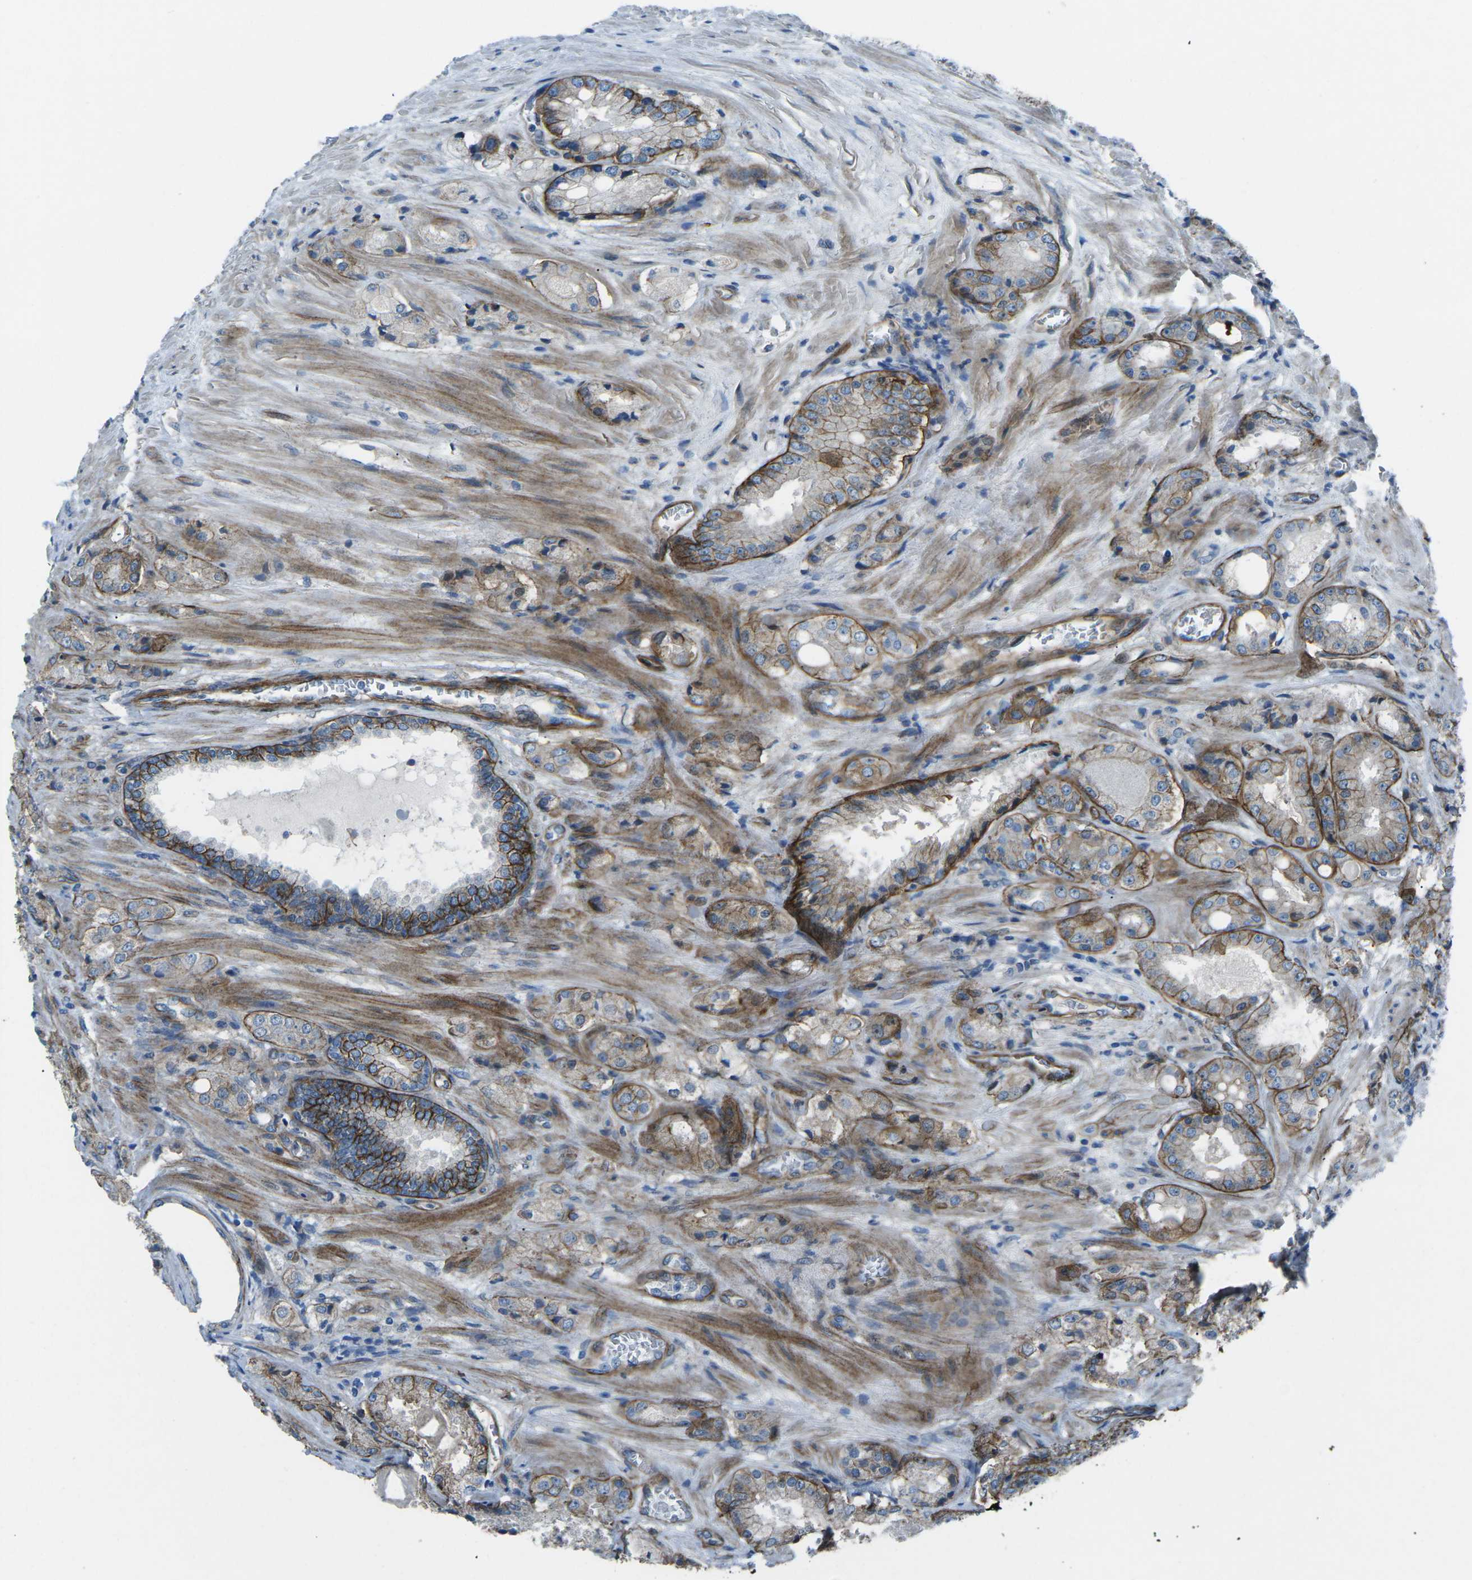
{"staining": {"intensity": "weak", "quantity": ">75%", "location": "cytoplasmic/membranous"}, "tissue": "prostate cancer", "cell_type": "Tumor cells", "image_type": "cancer", "snomed": [{"axis": "morphology", "description": "Adenocarcinoma, High grade"}, {"axis": "topography", "description": "Prostate"}], "caption": "Immunohistochemistry (IHC) (DAB) staining of prostate cancer shows weak cytoplasmic/membranous protein positivity in about >75% of tumor cells. The protein of interest is shown in brown color, while the nuclei are stained blue.", "gene": "UTRN", "patient": {"sex": "male", "age": 65}}